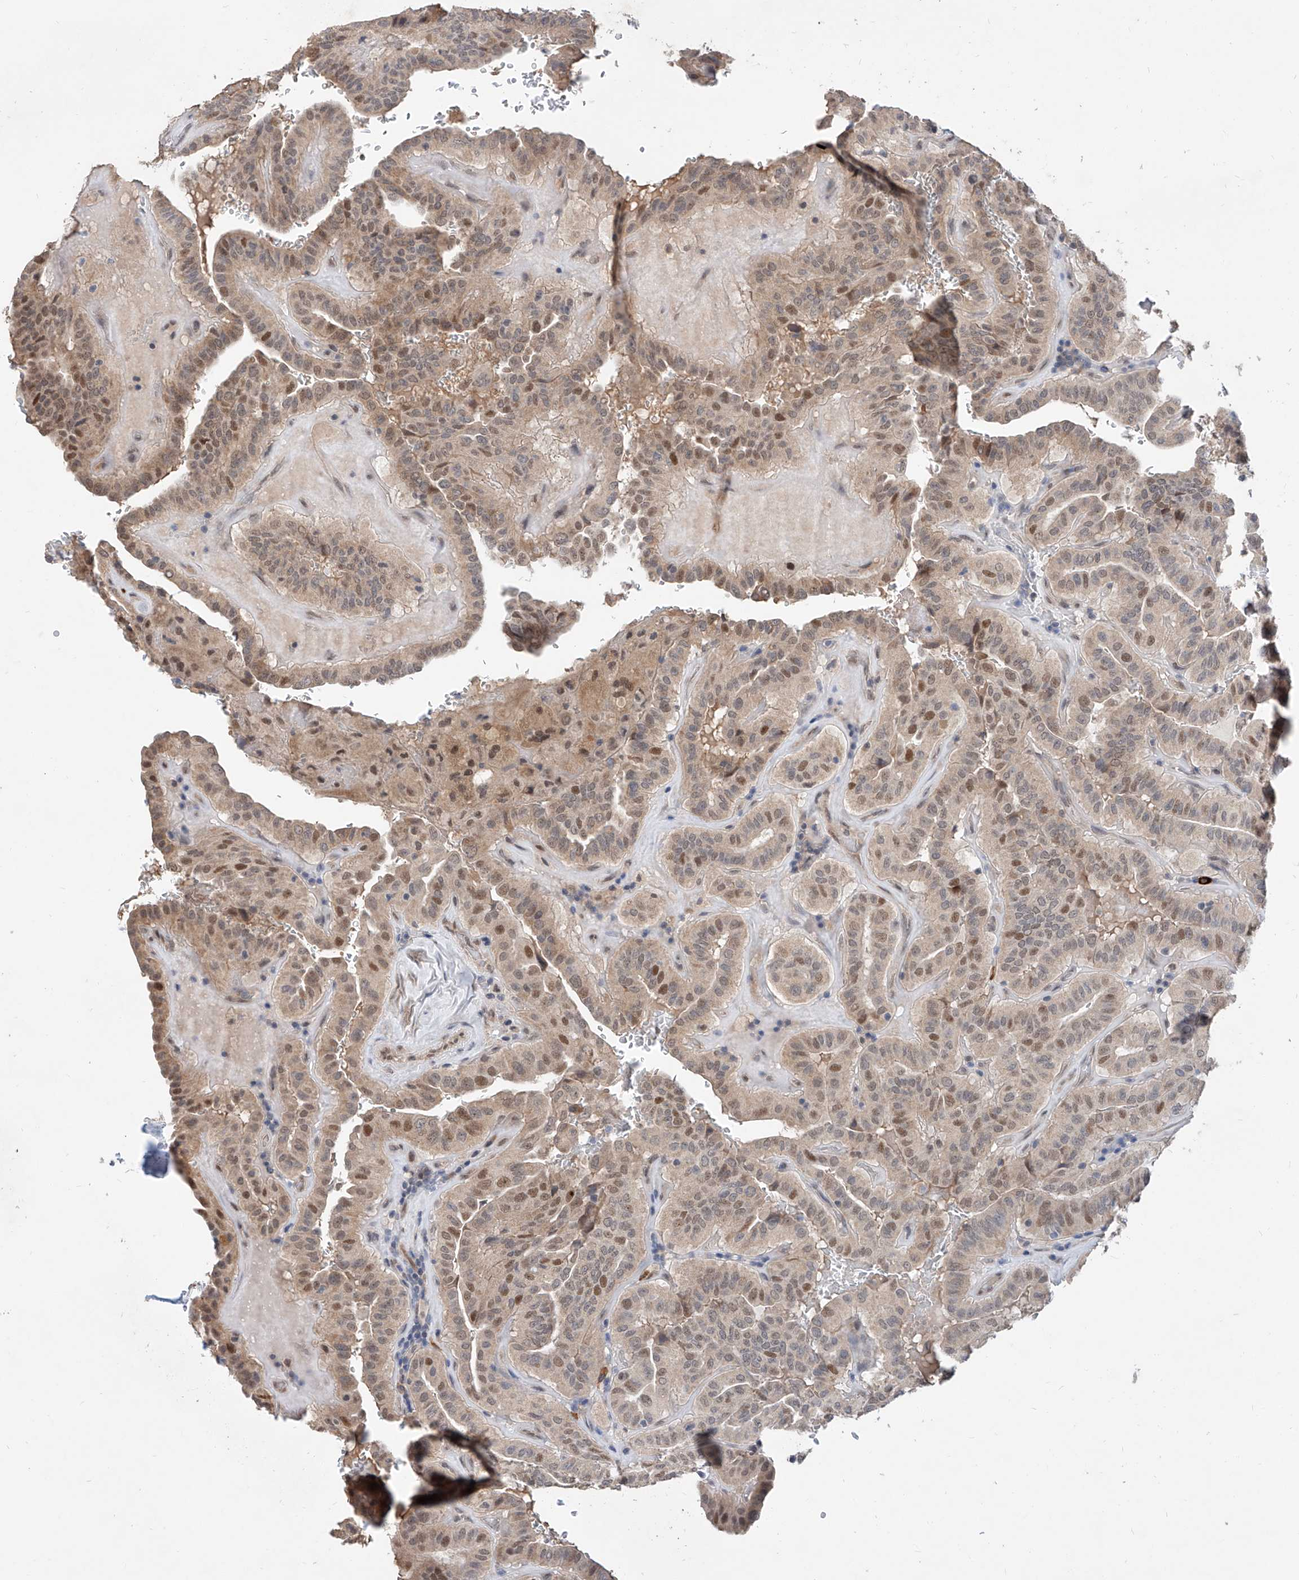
{"staining": {"intensity": "moderate", "quantity": "<25%", "location": "nuclear"}, "tissue": "thyroid cancer", "cell_type": "Tumor cells", "image_type": "cancer", "snomed": [{"axis": "morphology", "description": "Papillary adenocarcinoma, NOS"}, {"axis": "topography", "description": "Thyroid gland"}], "caption": "Thyroid cancer (papillary adenocarcinoma) stained with a brown dye reveals moderate nuclear positive staining in approximately <25% of tumor cells.", "gene": "CARMIL3", "patient": {"sex": "male", "age": 77}}